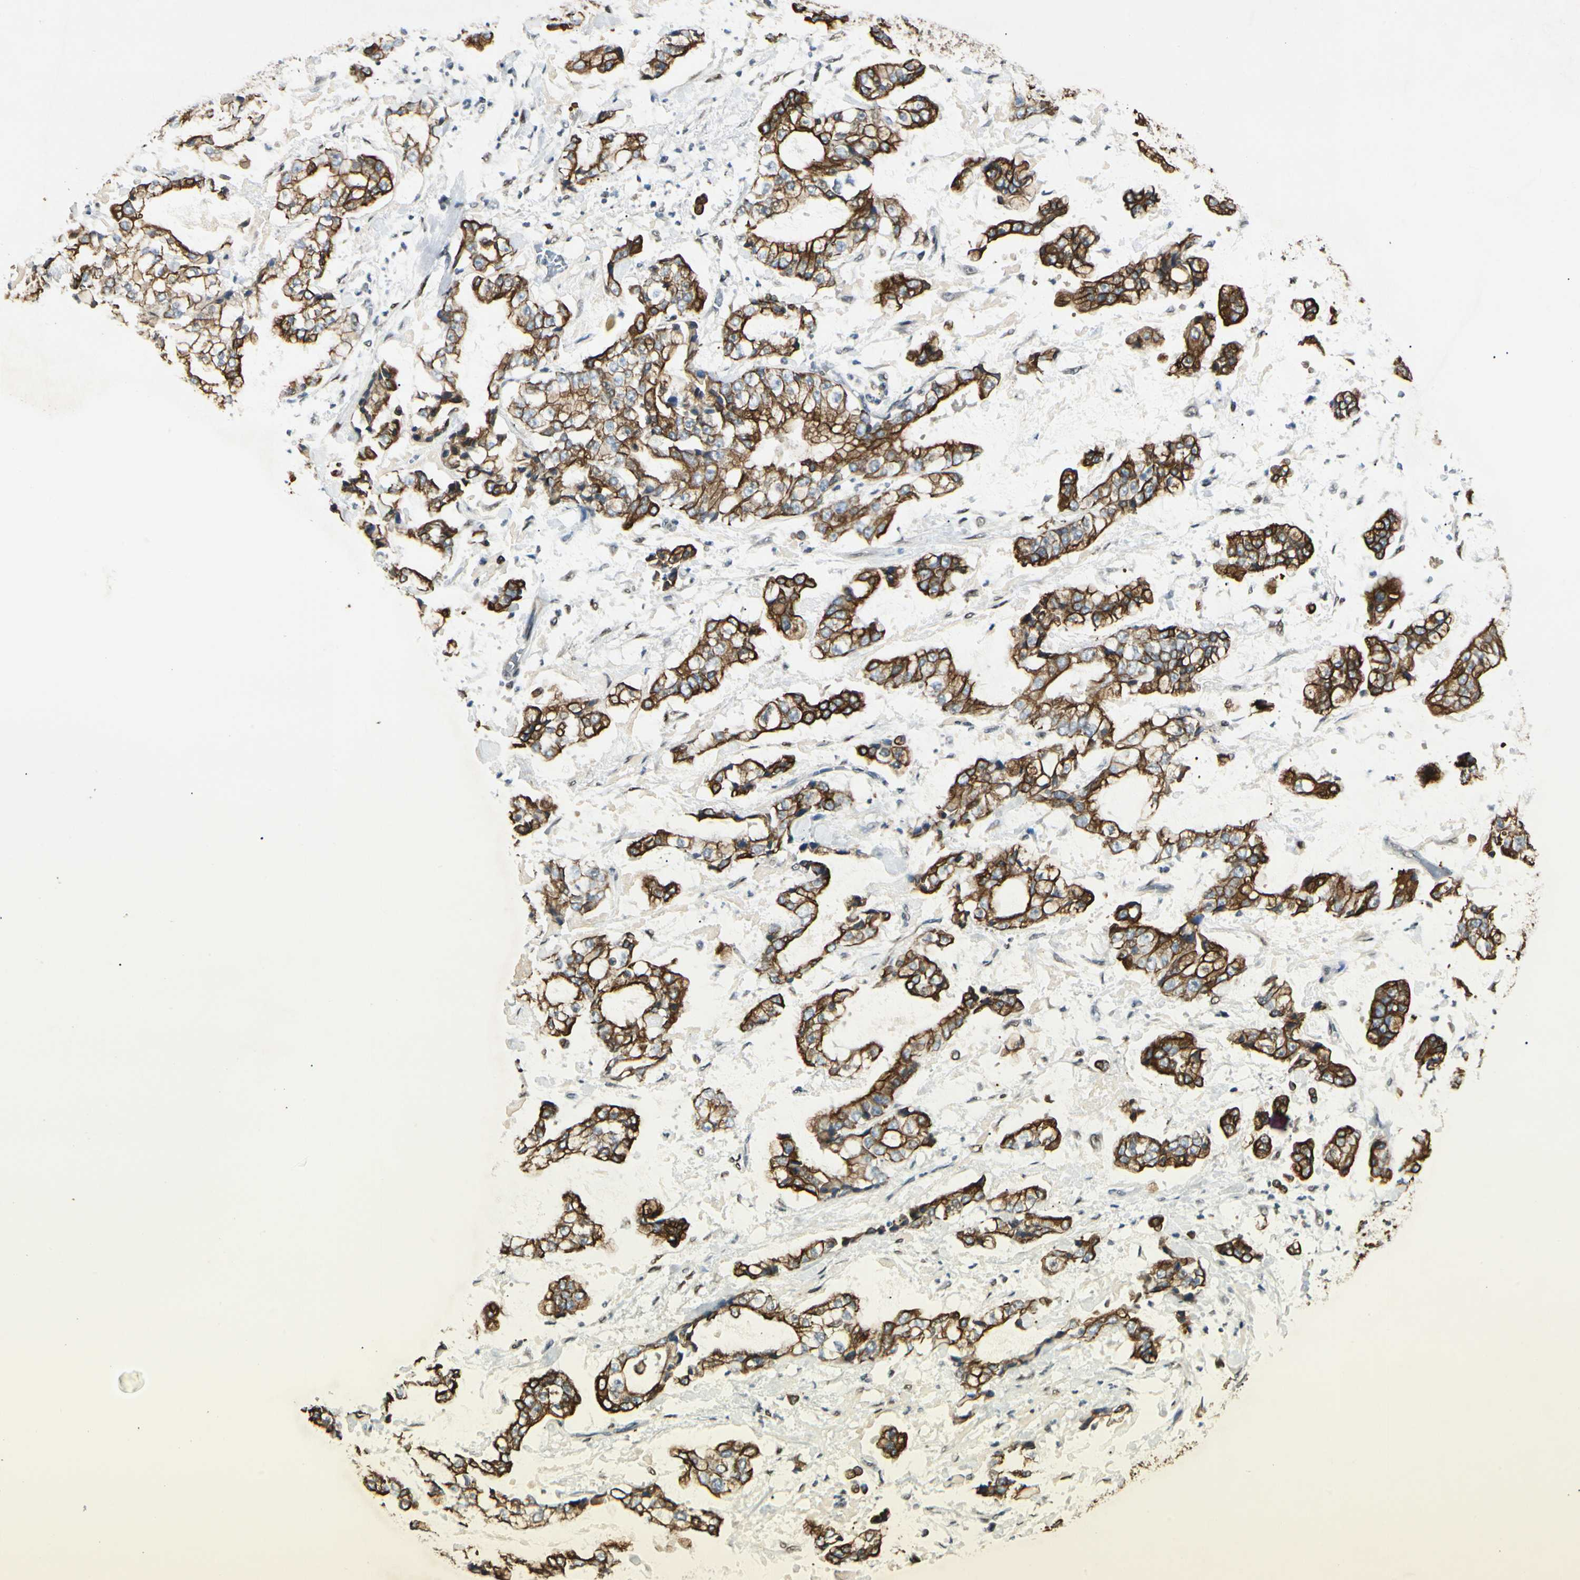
{"staining": {"intensity": "strong", "quantity": ">75%", "location": "cytoplasmic/membranous"}, "tissue": "stomach cancer", "cell_type": "Tumor cells", "image_type": "cancer", "snomed": [{"axis": "morphology", "description": "Normal tissue, NOS"}, {"axis": "morphology", "description": "Adenocarcinoma, NOS"}, {"axis": "topography", "description": "Stomach, upper"}, {"axis": "topography", "description": "Stomach"}], "caption": "This micrograph reveals IHC staining of human stomach cancer (adenocarcinoma), with high strong cytoplasmic/membranous positivity in approximately >75% of tumor cells.", "gene": "ATXN1", "patient": {"sex": "male", "age": 76}}